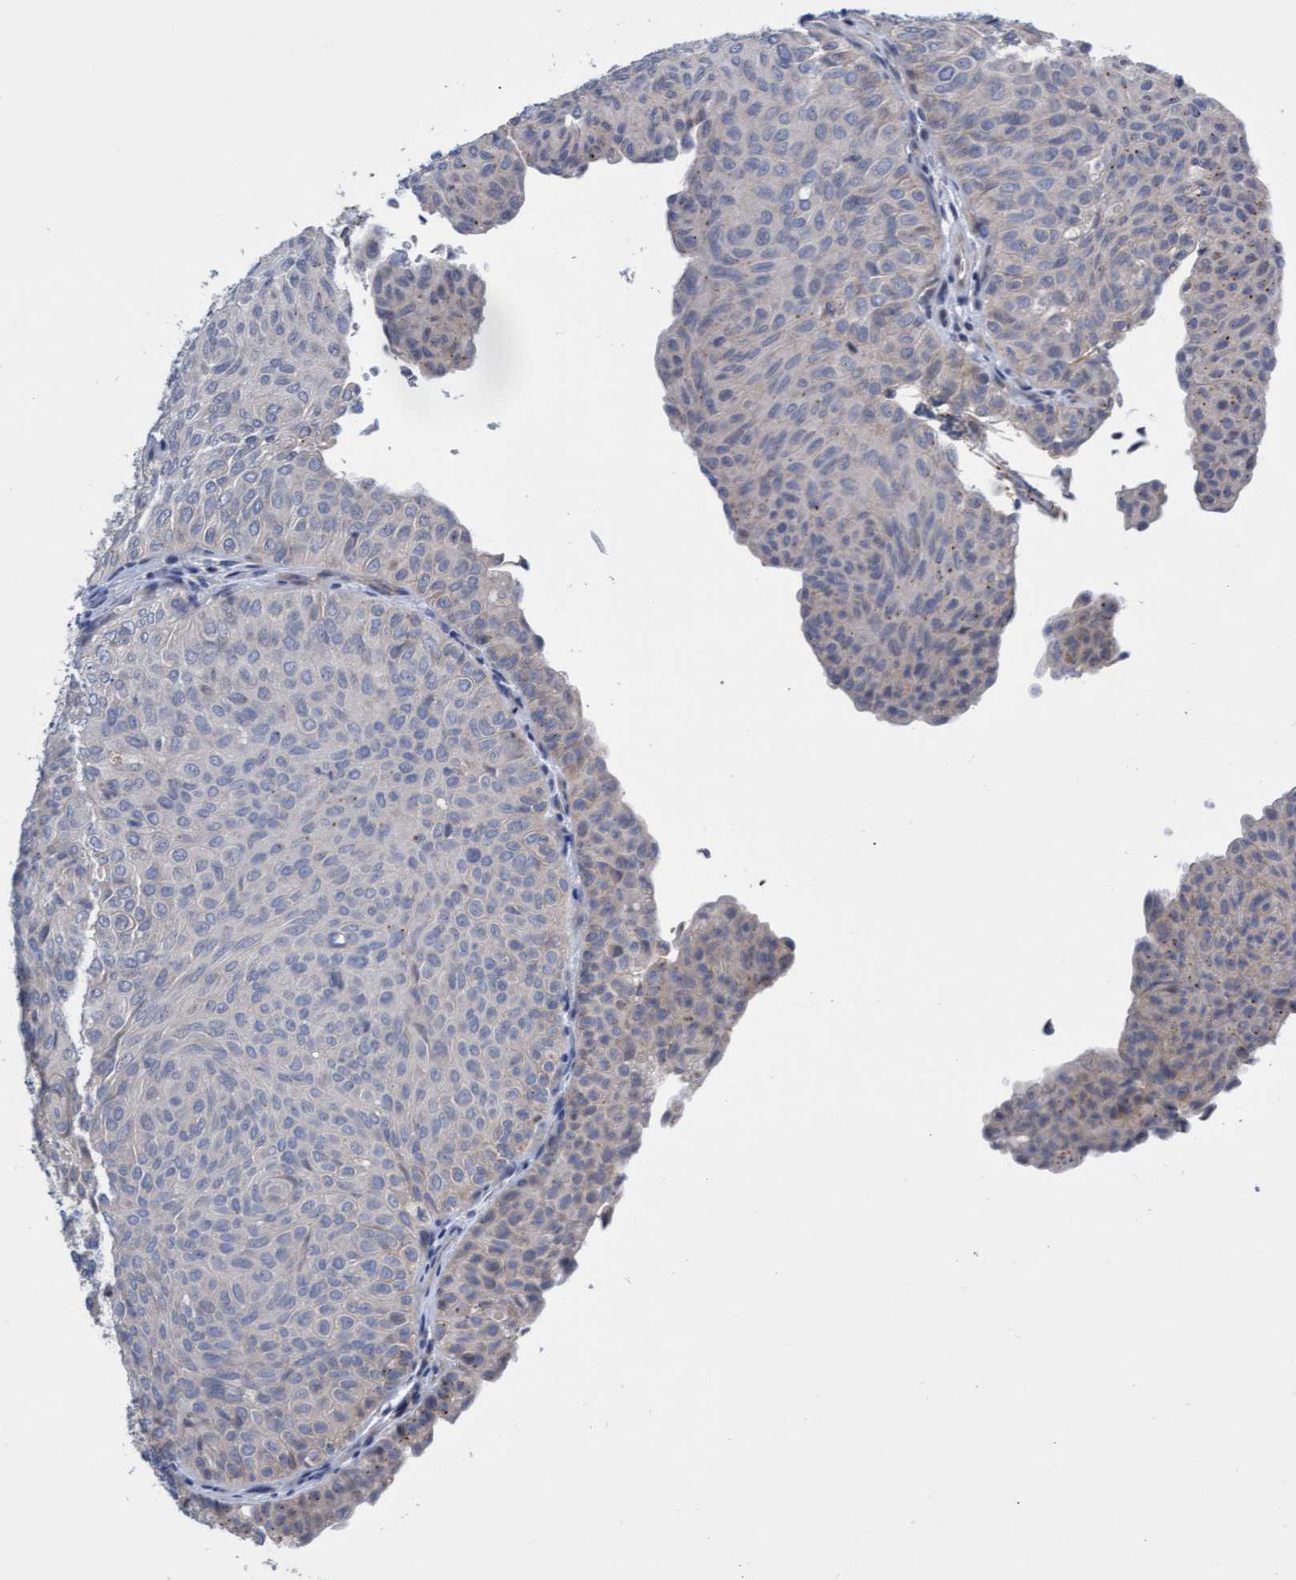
{"staining": {"intensity": "negative", "quantity": "none", "location": "none"}, "tissue": "urothelial cancer", "cell_type": "Tumor cells", "image_type": "cancer", "snomed": [{"axis": "morphology", "description": "Urothelial carcinoma, Low grade"}, {"axis": "topography", "description": "Urinary bladder"}], "caption": "Tumor cells are negative for brown protein staining in low-grade urothelial carcinoma.", "gene": "ABCF2", "patient": {"sex": "male", "age": 78}}